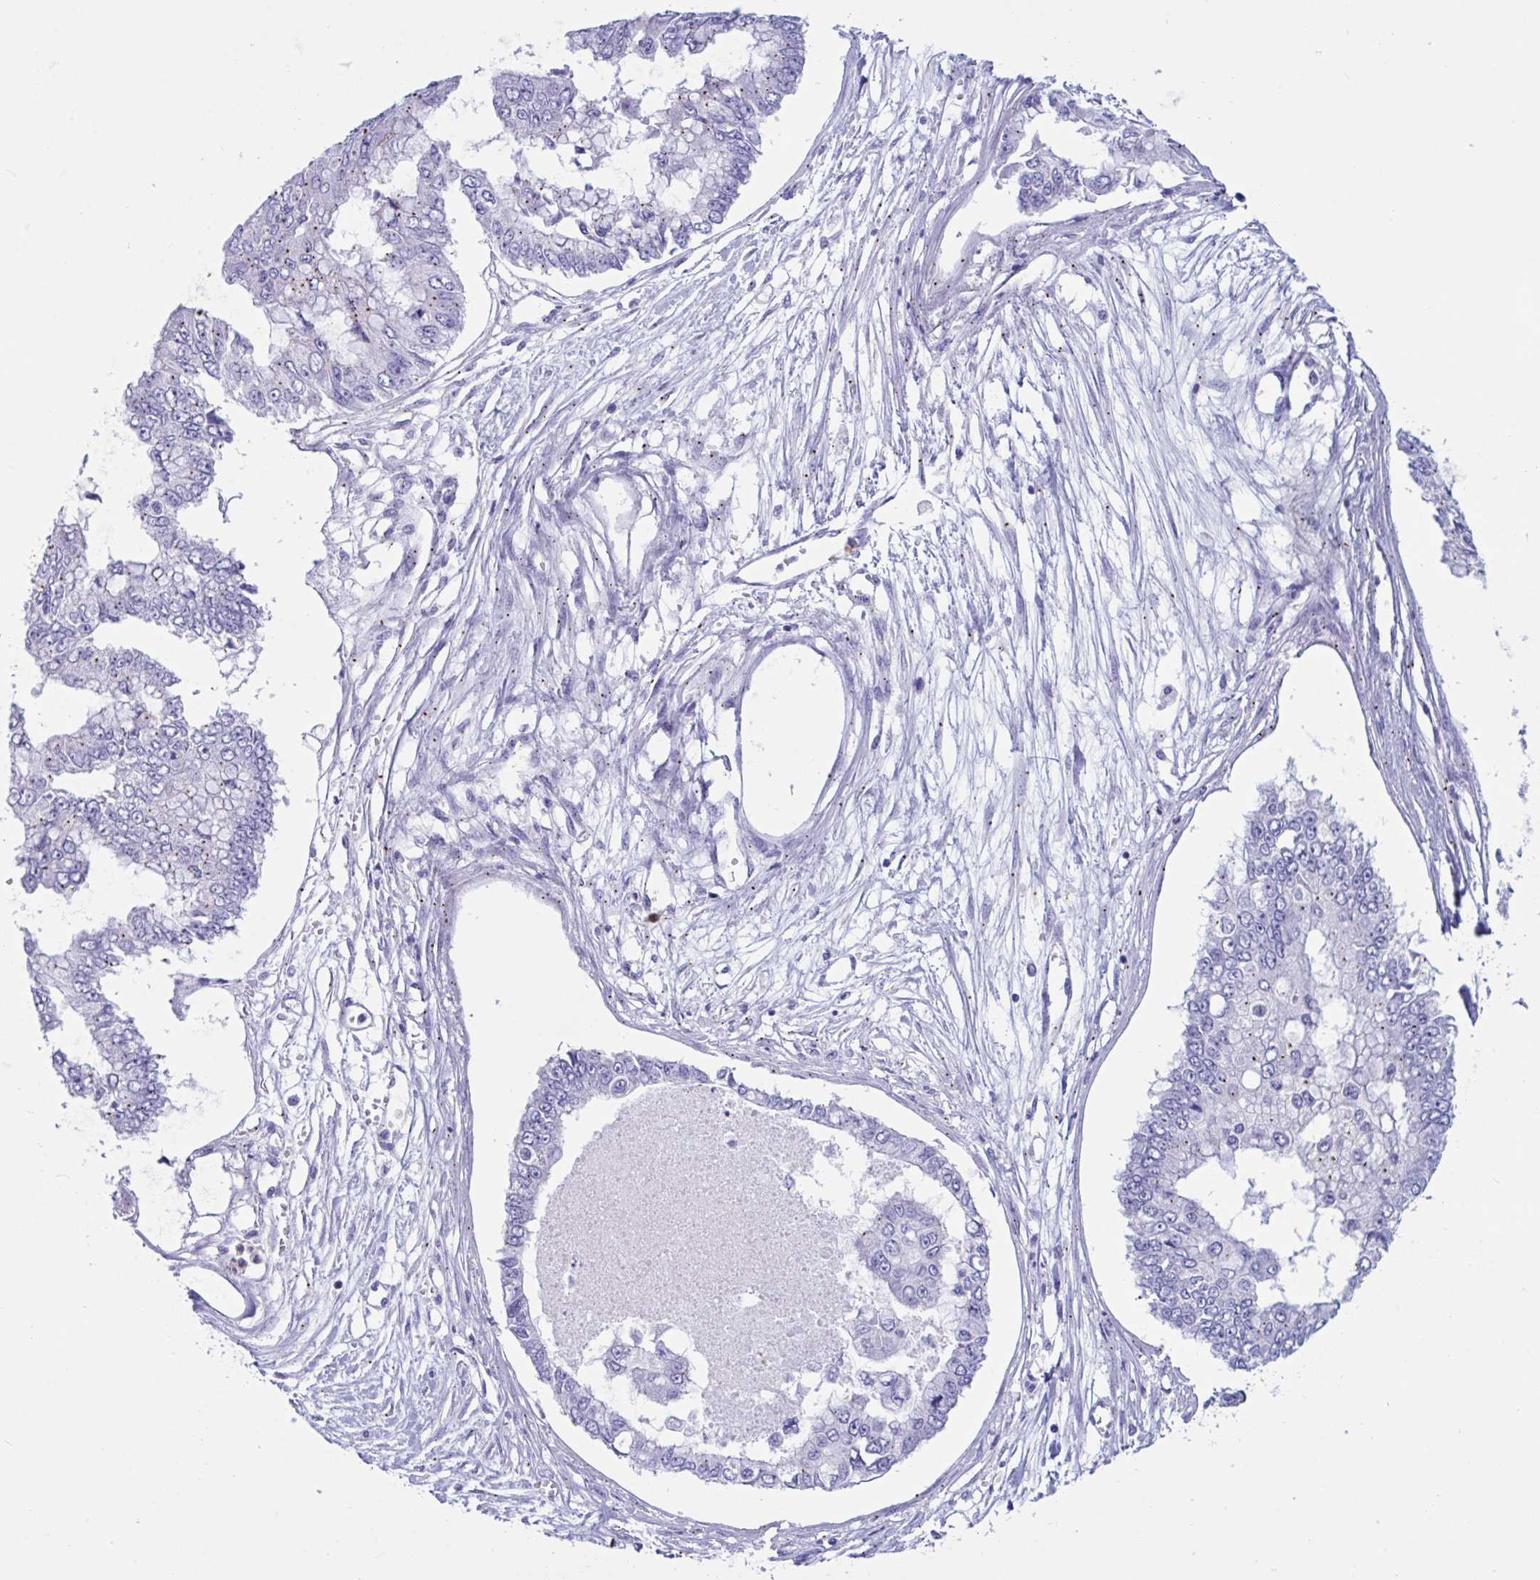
{"staining": {"intensity": "weak", "quantity": "25%-75%", "location": "cytoplasmic/membranous"}, "tissue": "ovarian cancer", "cell_type": "Tumor cells", "image_type": "cancer", "snomed": [{"axis": "morphology", "description": "Cystadenocarcinoma, mucinous, NOS"}, {"axis": "topography", "description": "Ovary"}], "caption": "This micrograph demonstrates ovarian mucinous cystadenocarcinoma stained with immunohistochemistry (IHC) to label a protein in brown. The cytoplasmic/membranous of tumor cells show weak positivity for the protein. Nuclei are counter-stained blue.", "gene": "RNASE3", "patient": {"sex": "female", "age": 72}}